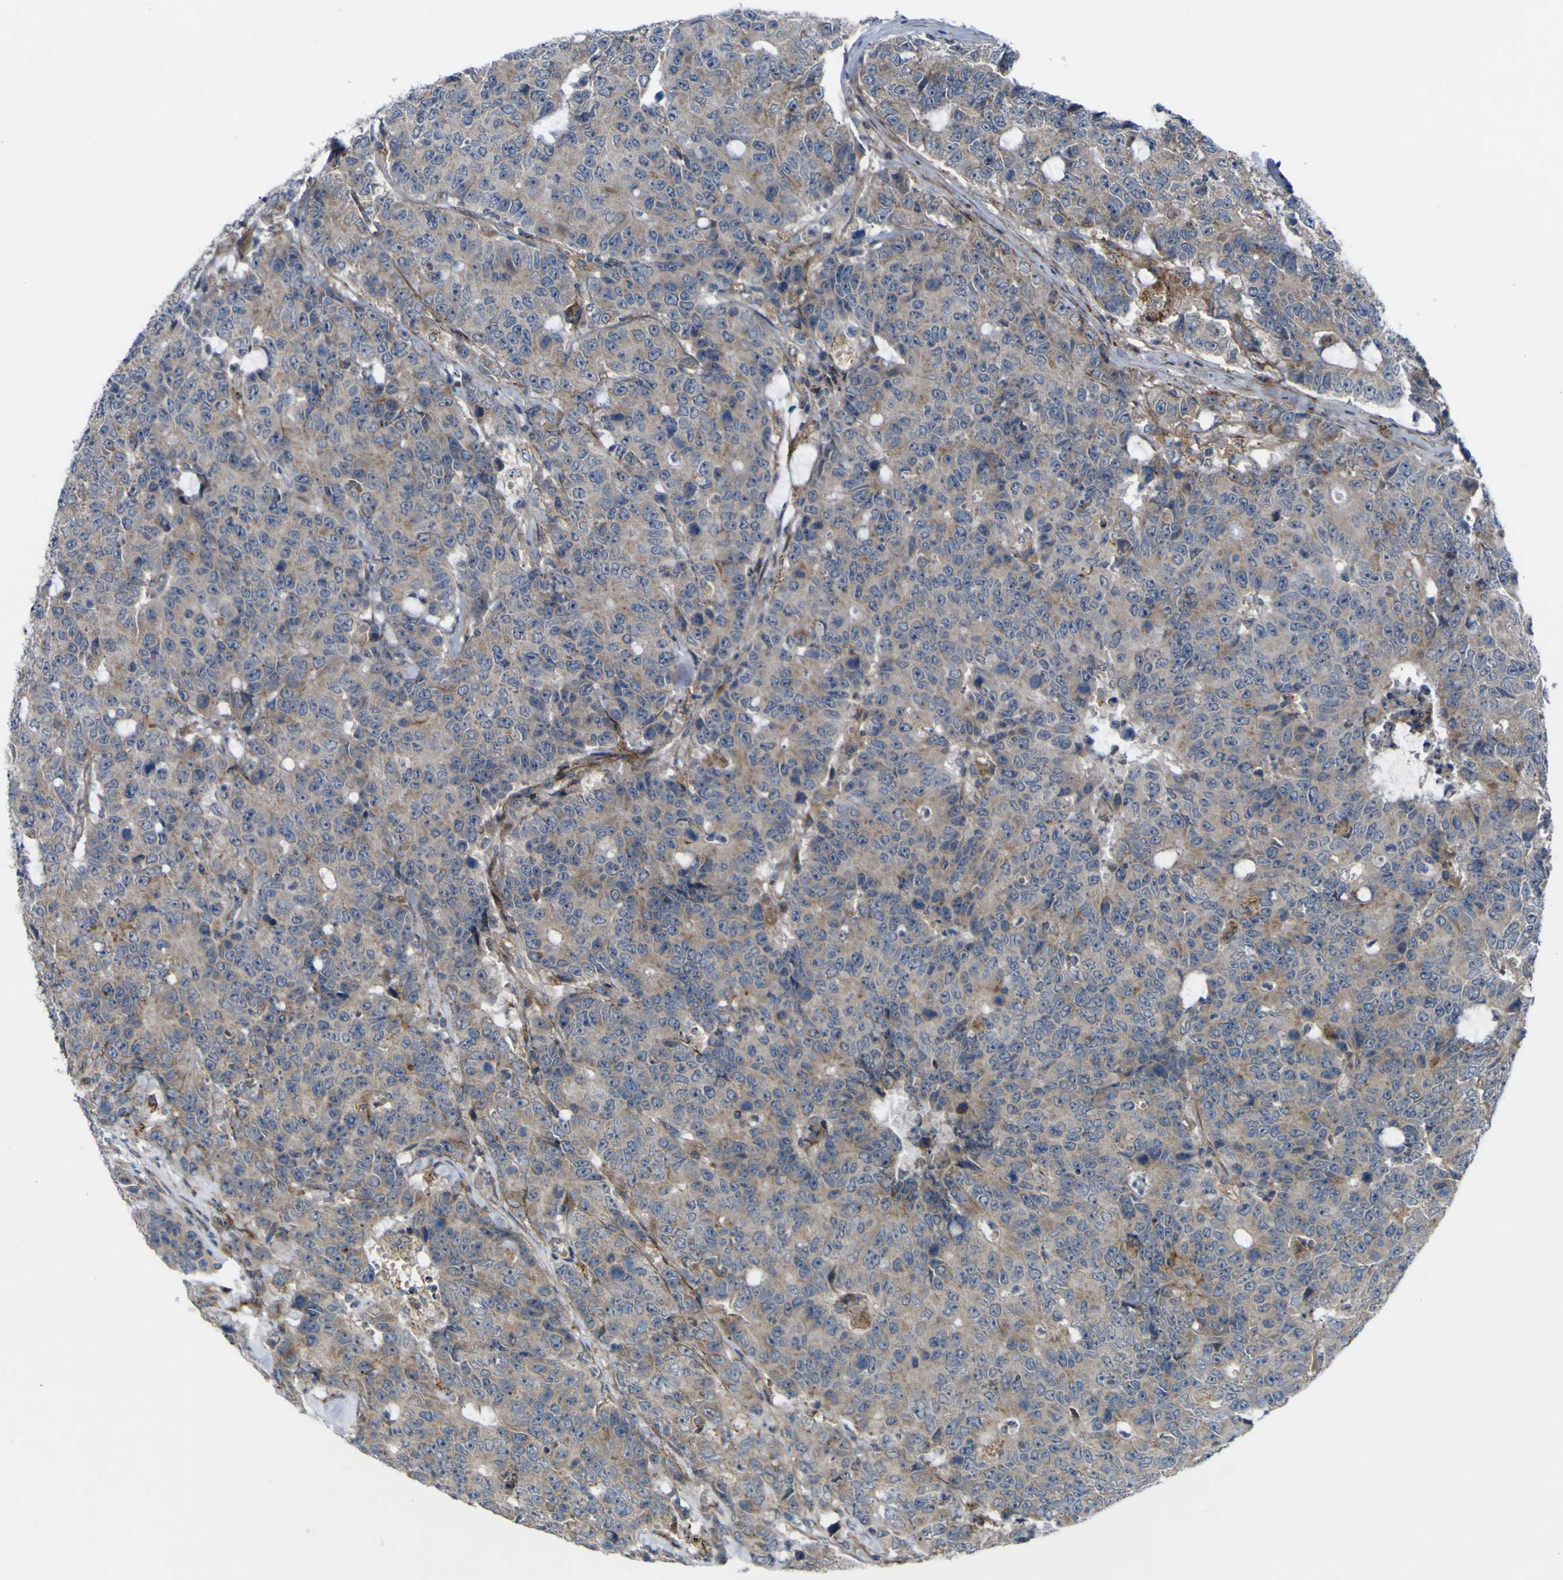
{"staining": {"intensity": "weak", "quantity": "25%-75%", "location": "cytoplasmic/membranous"}, "tissue": "colorectal cancer", "cell_type": "Tumor cells", "image_type": "cancer", "snomed": [{"axis": "morphology", "description": "Adenocarcinoma, NOS"}, {"axis": "topography", "description": "Colon"}], "caption": "Tumor cells reveal weak cytoplasmic/membranous staining in approximately 25%-75% of cells in colorectal cancer (adenocarcinoma).", "gene": "GPLD1", "patient": {"sex": "female", "age": 86}}